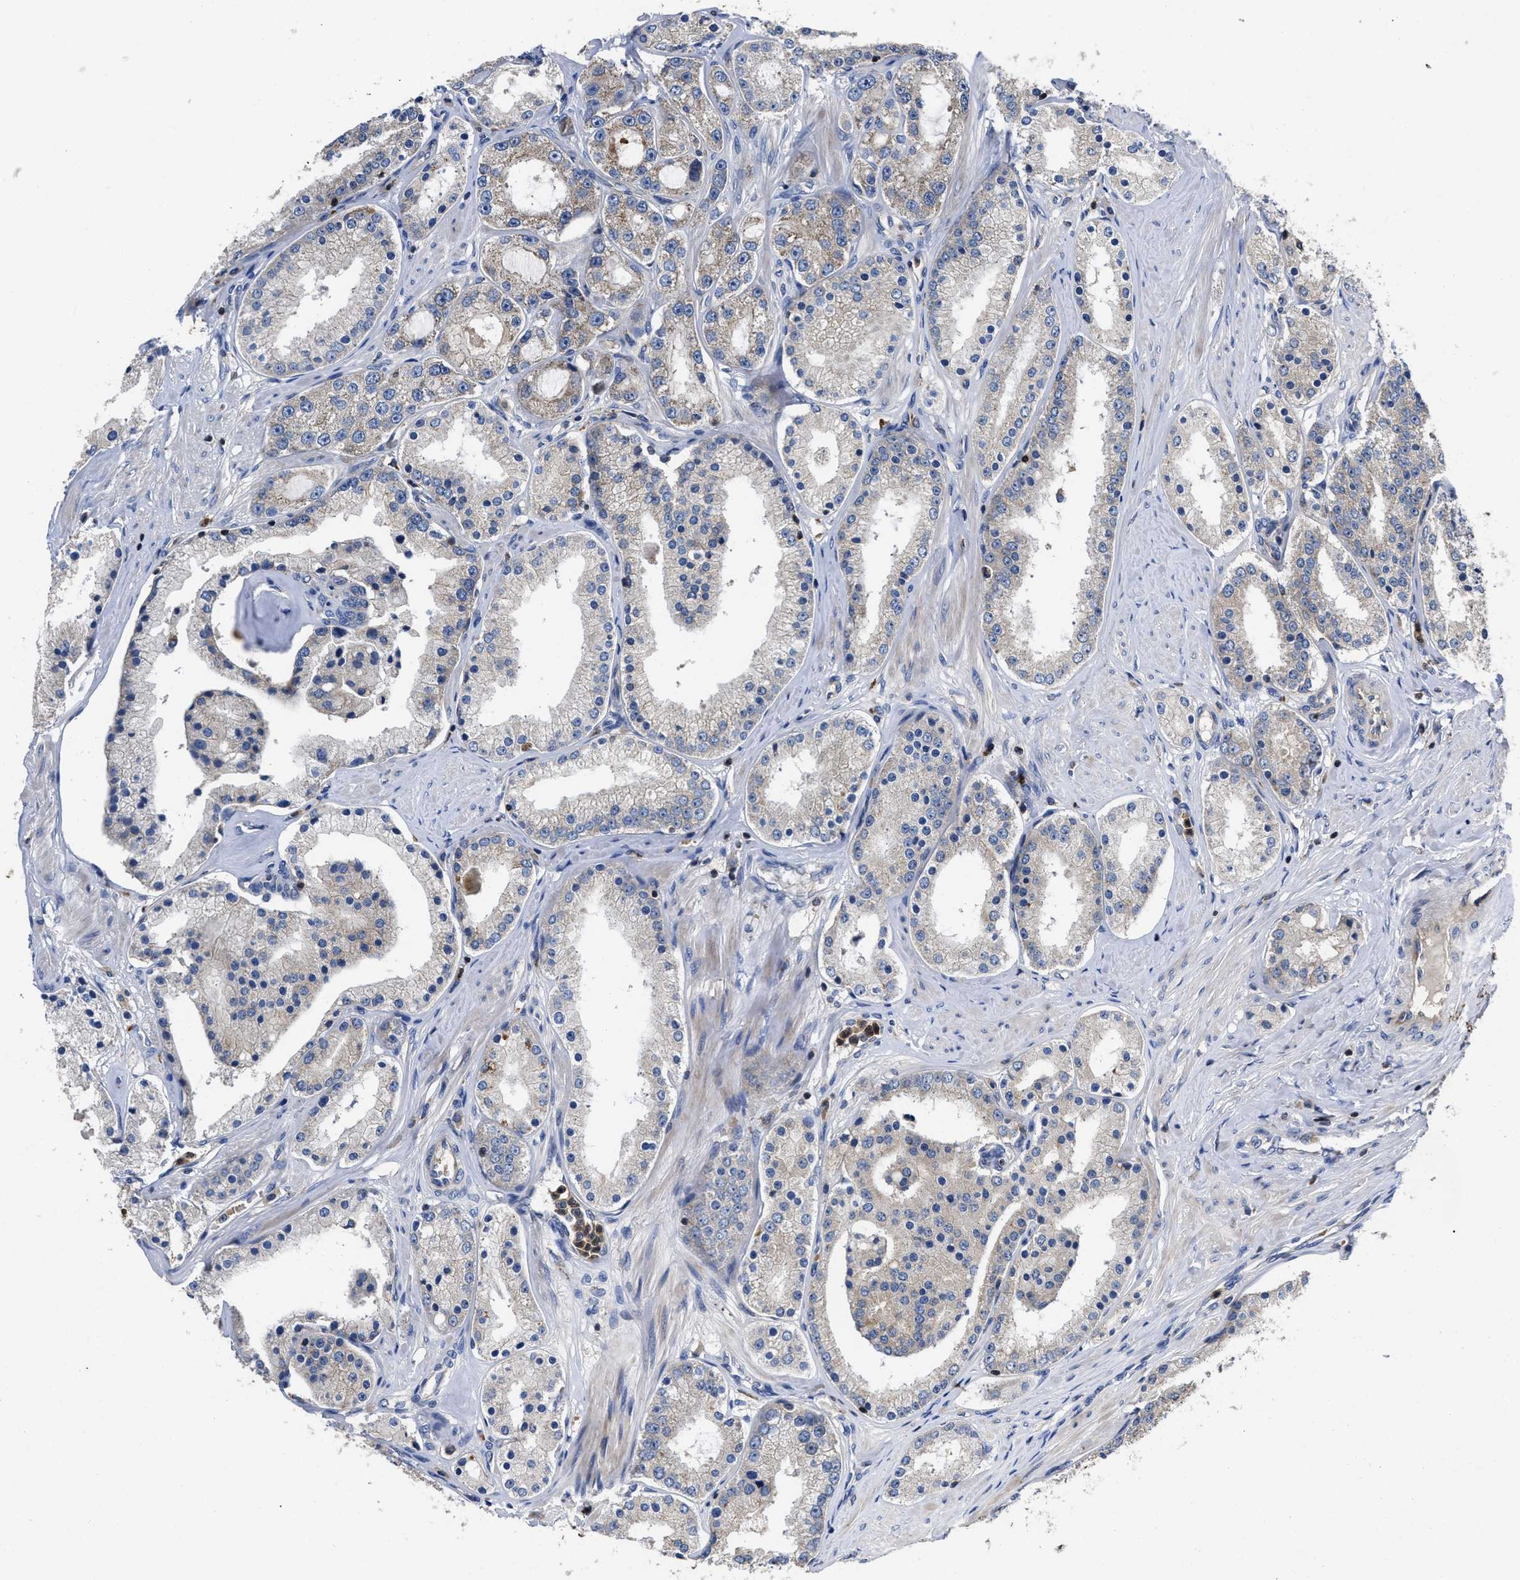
{"staining": {"intensity": "weak", "quantity": "<25%", "location": "cytoplasmic/membranous"}, "tissue": "prostate cancer", "cell_type": "Tumor cells", "image_type": "cancer", "snomed": [{"axis": "morphology", "description": "Adenocarcinoma, Low grade"}, {"axis": "topography", "description": "Prostate"}], "caption": "A high-resolution micrograph shows immunohistochemistry (IHC) staining of prostate cancer (low-grade adenocarcinoma), which displays no significant staining in tumor cells.", "gene": "YBEY", "patient": {"sex": "male", "age": 63}}